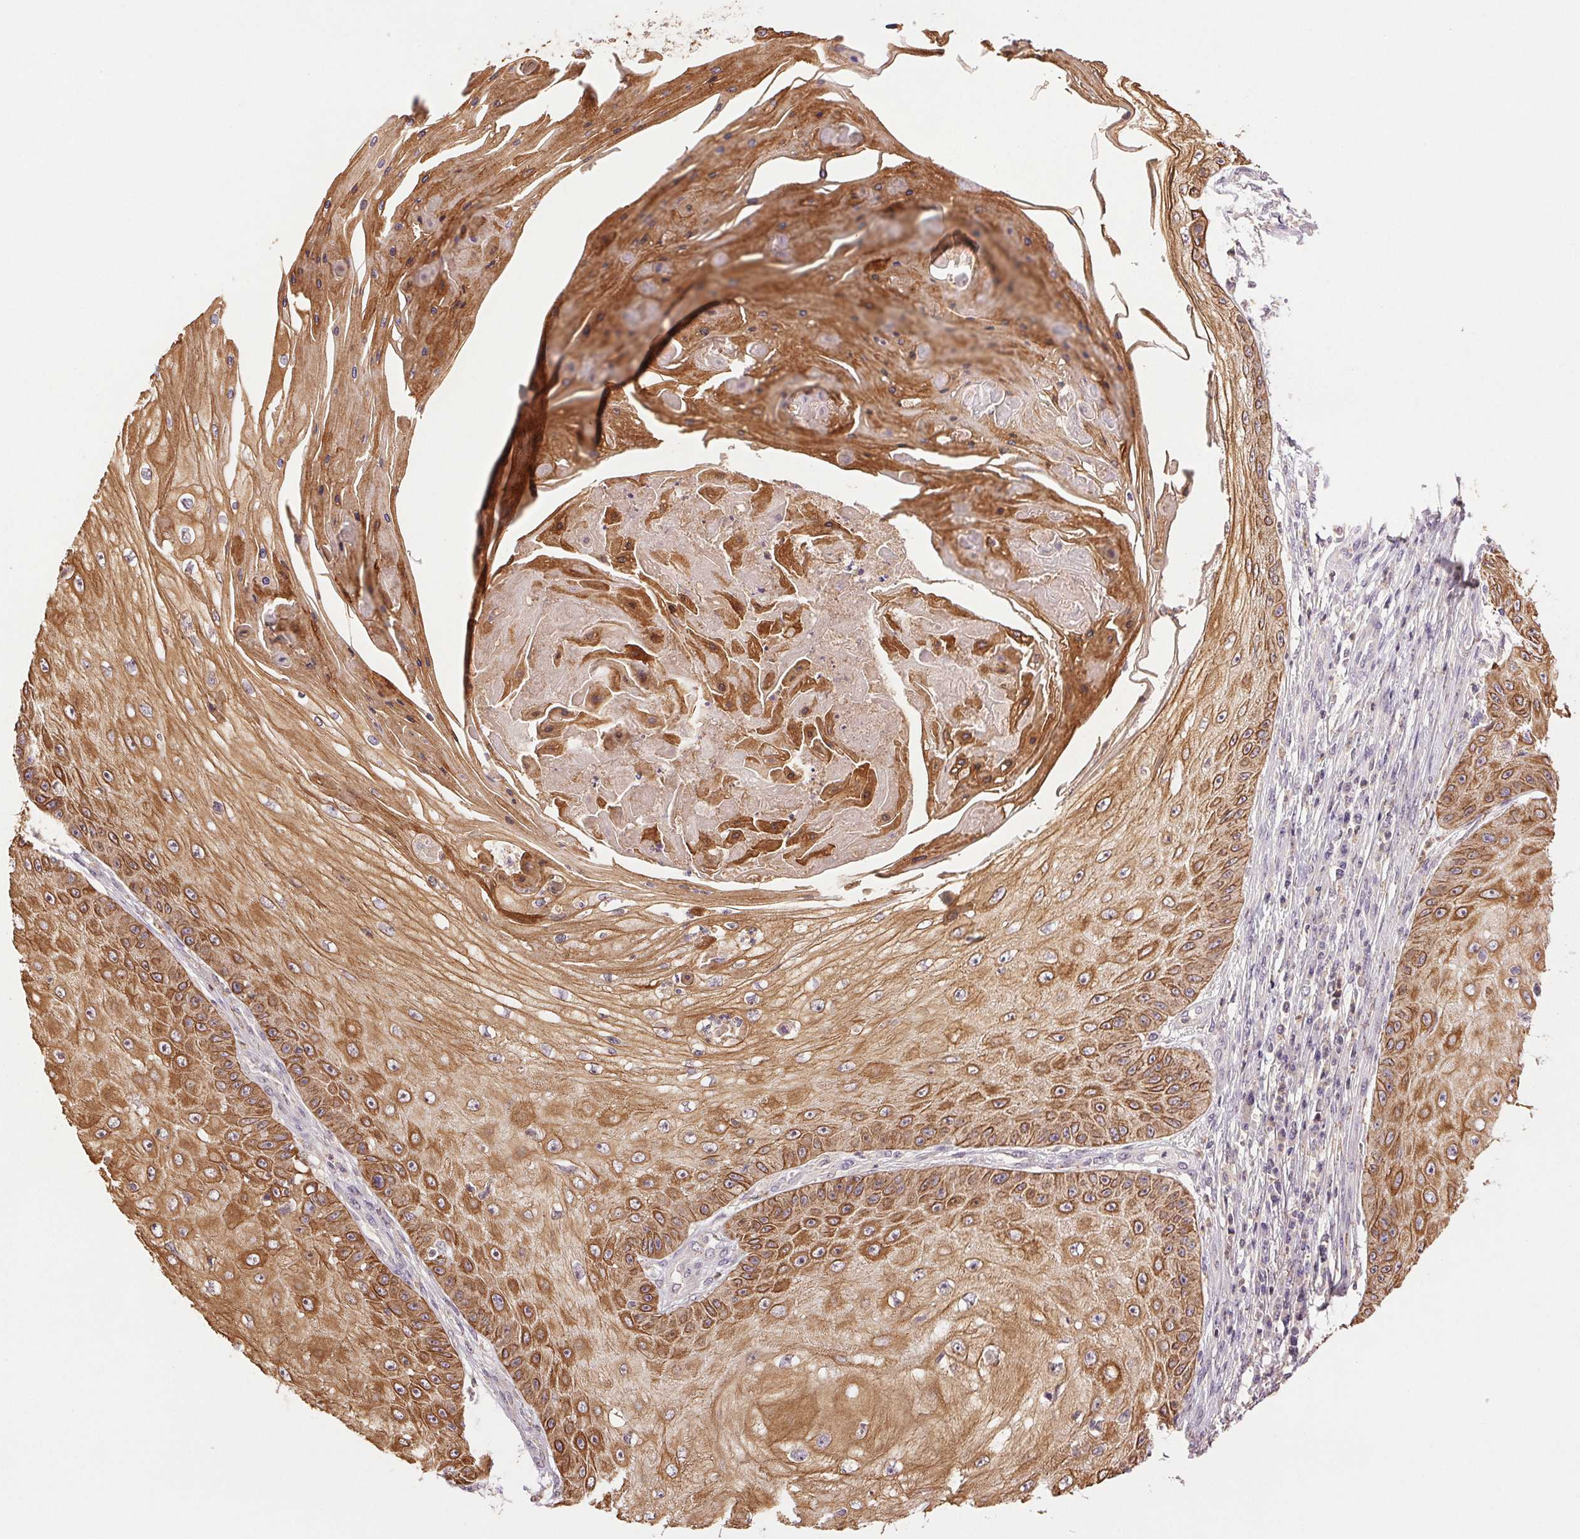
{"staining": {"intensity": "moderate", "quantity": ">75%", "location": "cytoplasmic/membranous"}, "tissue": "skin cancer", "cell_type": "Tumor cells", "image_type": "cancer", "snomed": [{"axis": "morphology", "description": "Squamous cell carcinoma, NOS"}, {"axis": "topography", "description": "Skin"}], "caption": "Skin cancer tissue exhibits moderate cytoplasmic/membranous staining in approximately >75% of tumor cells, visualized by immunohistochemistry.", "gene": "TMEM253", "patient": {"sex": "male", "age": 70}}